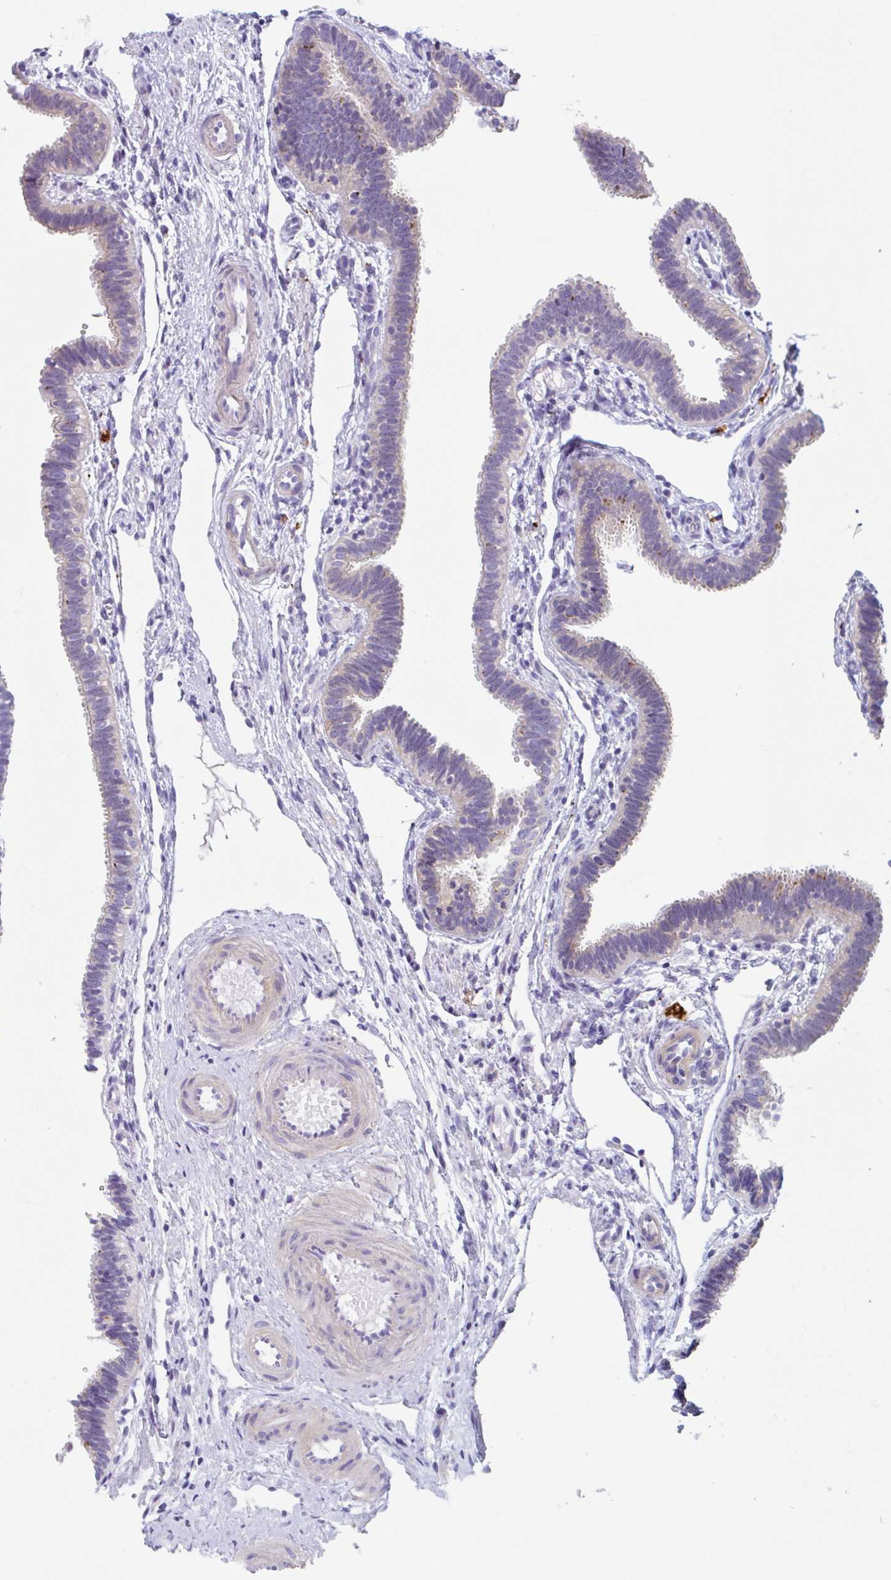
{"staining": {"intensity": "negative", "quantity": "none", "location": "none"}, "tissue": "fallopian tube", "cell_type": "Glandular cells", "image_type": "normal", "snomed": [{"axis": "morphology", "description": "Normal tissue, NOS"}, {"axis": "topography", "description": "Fallopian tube"}], "caption": "Immunohistochemistry photomicrograph of normal fallopian tube: human fallopian tube stained with DAB exhibits no significant protein staining in glandular cells.", "gene": "LENG9", "patient": {"sex": "female", "age": 37}}